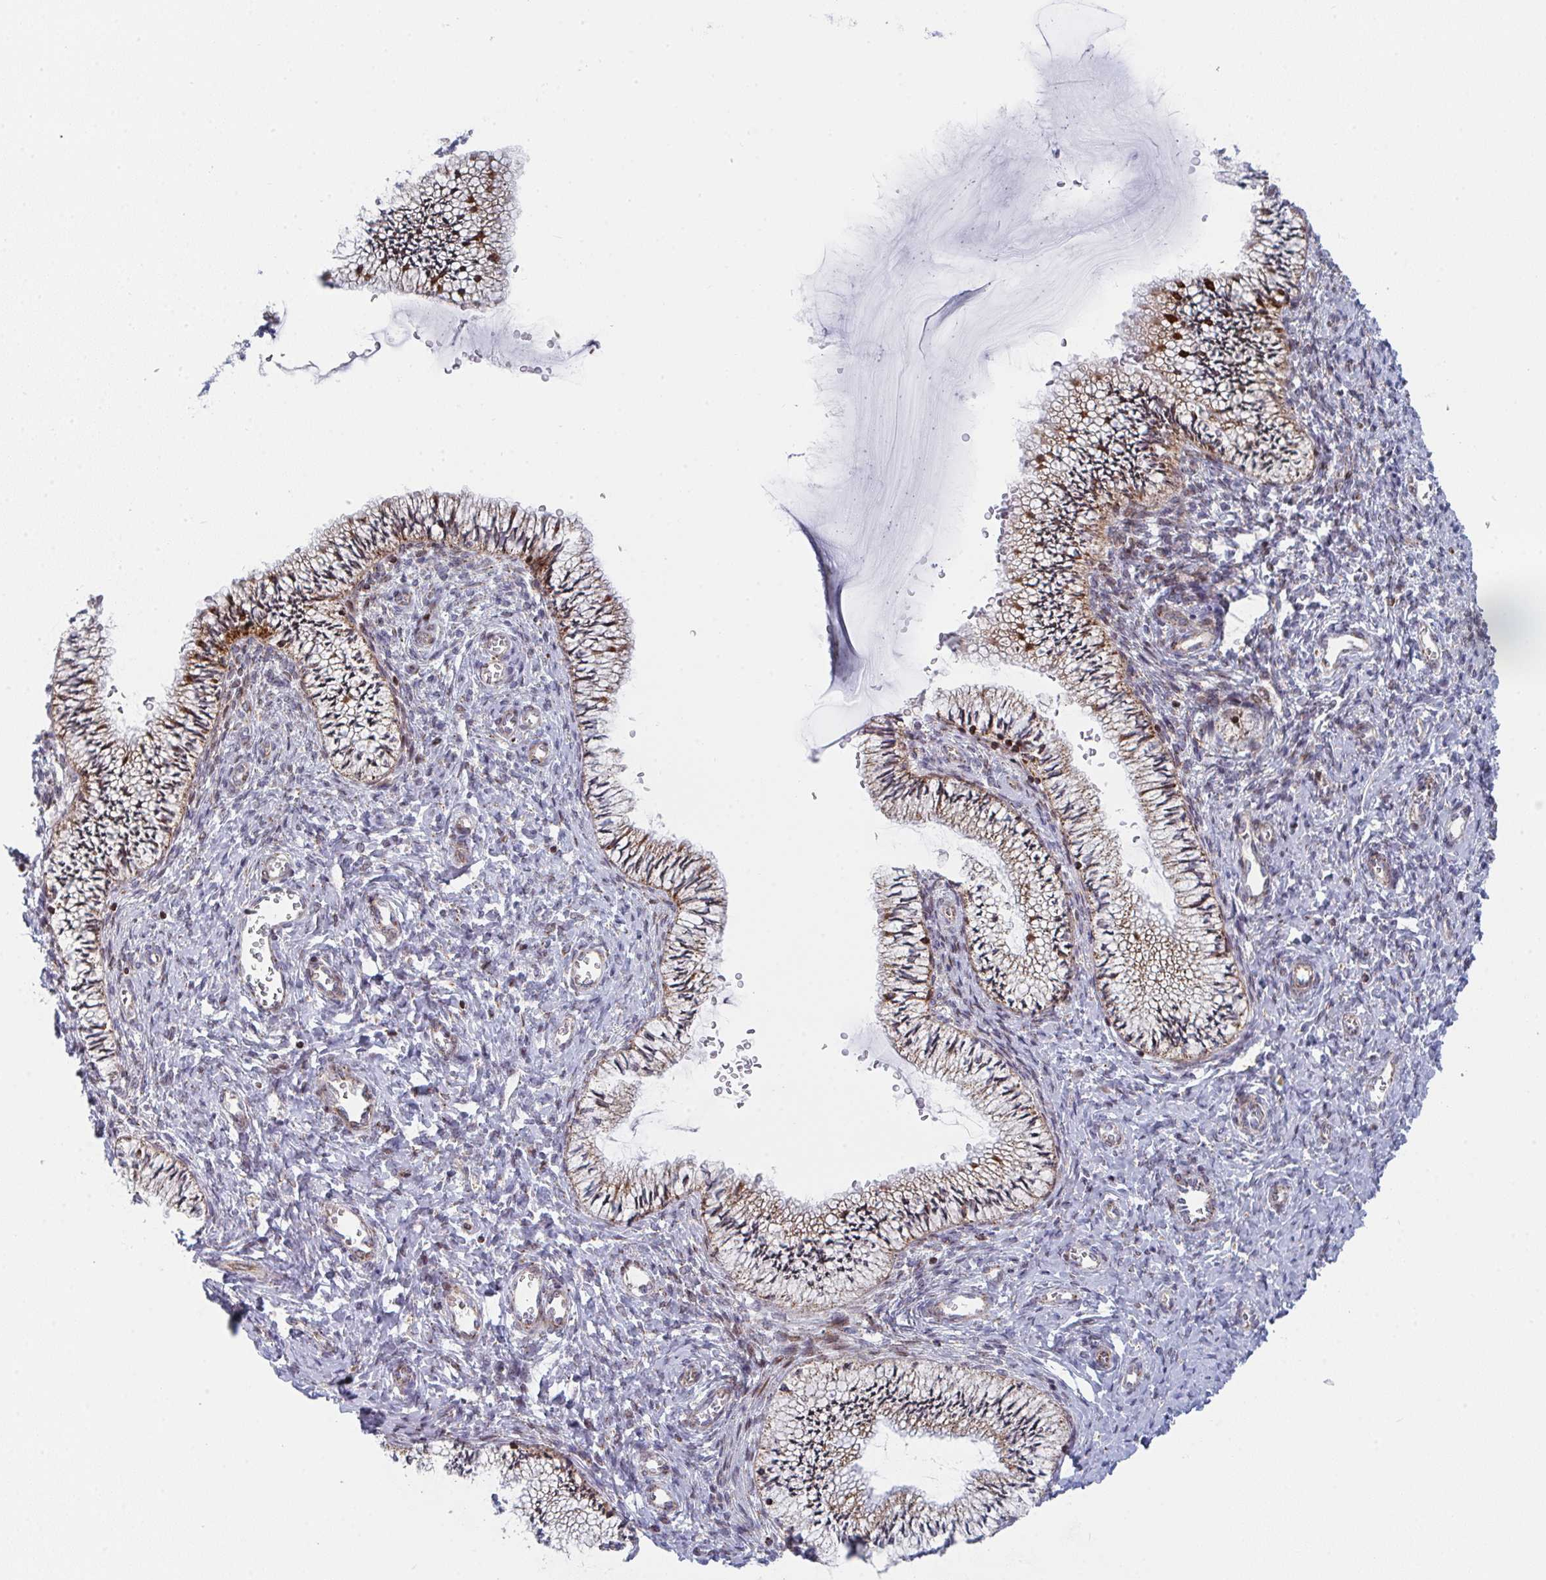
{"staining": {"intensity": "moderate", "quantity": ">75%", "location": "cytoplasmic/membranous"}, "tissue": "cervix", "cell_type": "Glandular cells", "image_type": "normal", "snomed": [{"axis": "morphology", "description": "Normal tissue, NOS"}, {"axis": "topography", "description": "Cervix"}], "caption": "Immunohistochemical staining of normal cervix exhibits >75% levels of moderate cytoplasmic/membranous protein positivity in about >75% of glandular cells.", "gene": "PRKCH", "patient": {"sex": "female", "age": 24}}